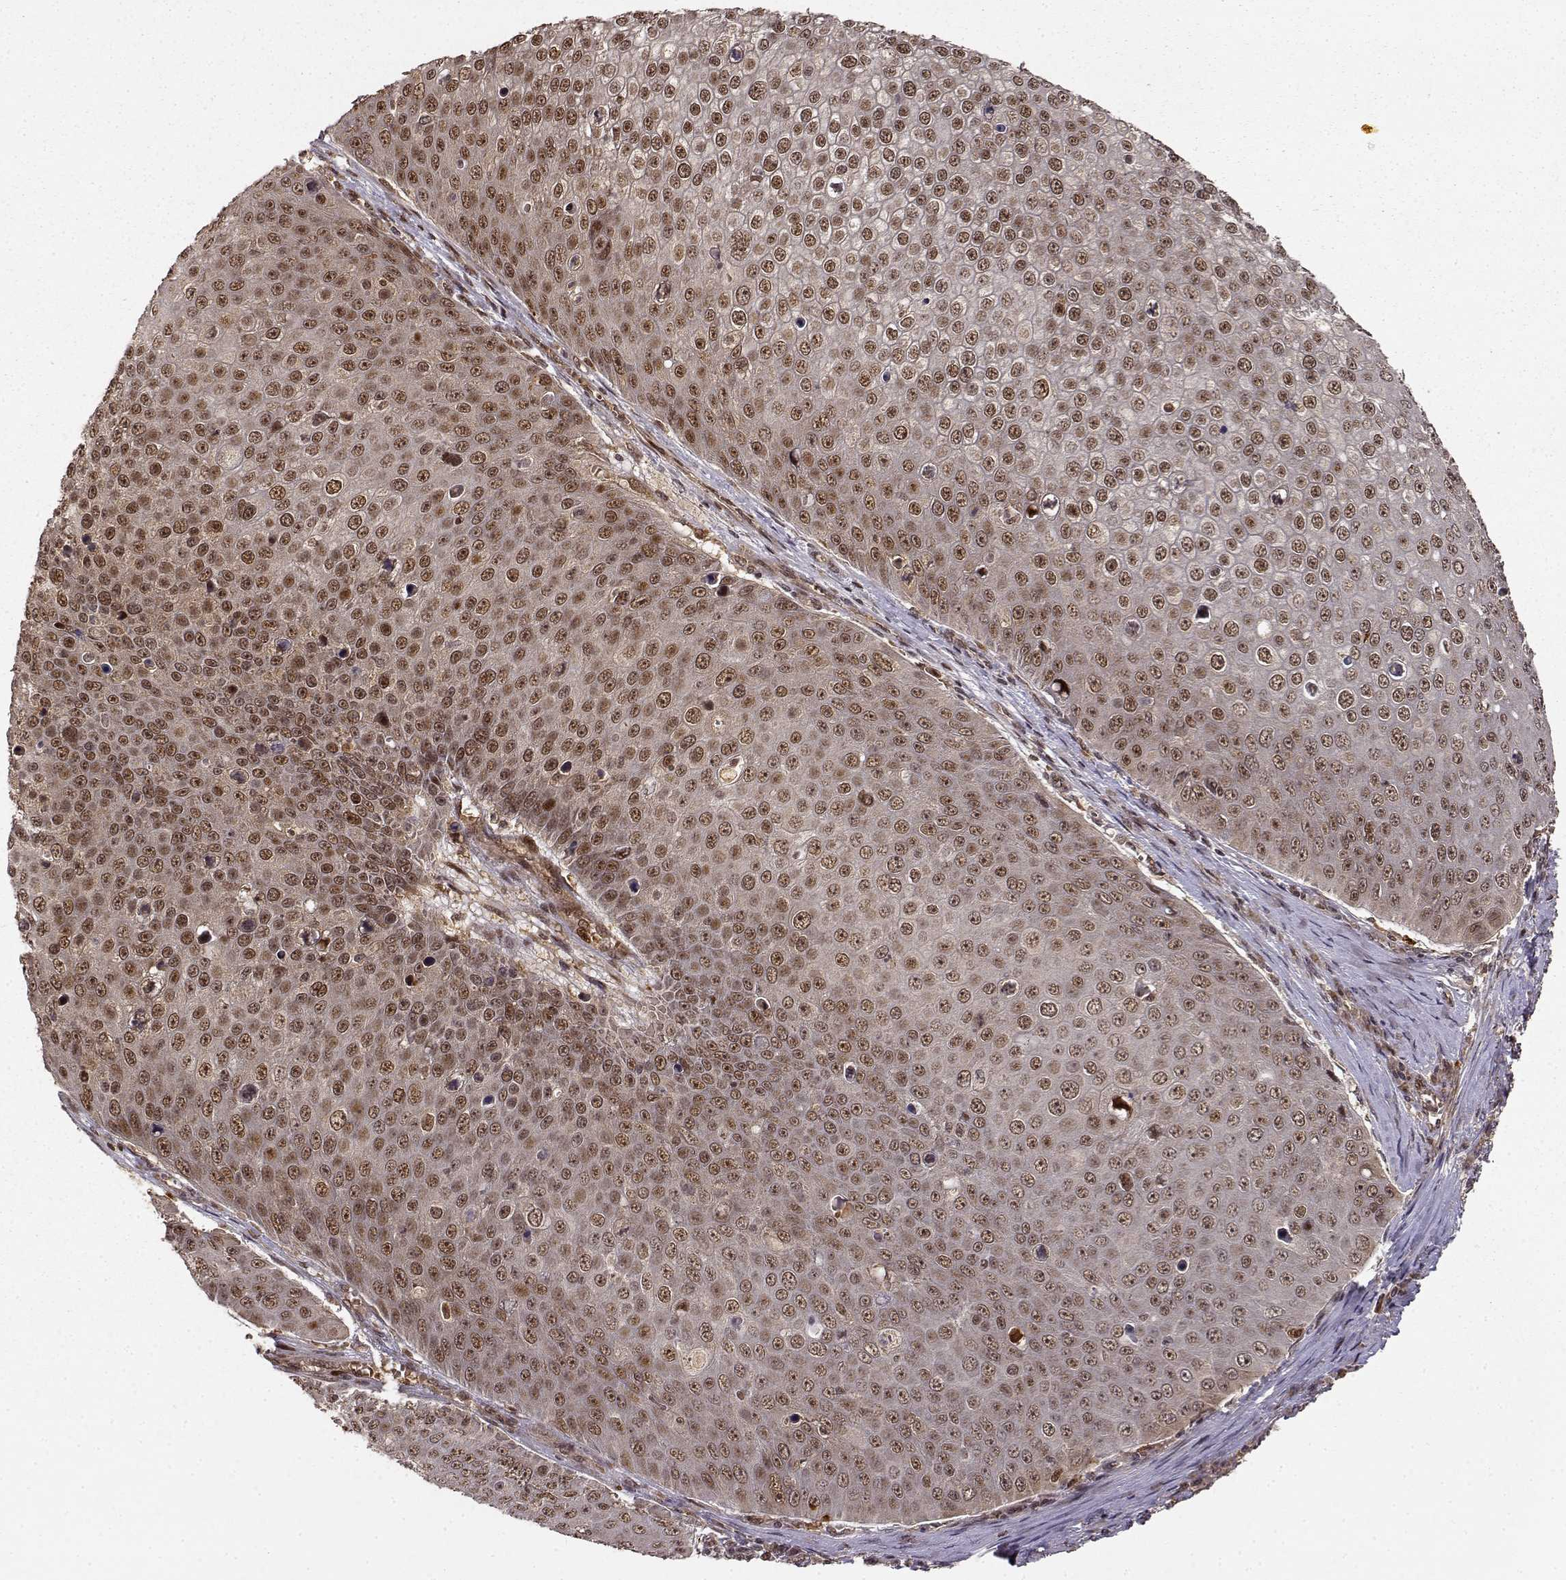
{"staining": {"intensity": "strong", "quantity": ">75%", "location": "nuclear"}, "tissue": "skin cancer", "cell_type": "Tumor cells", "image_type": "cancer", "snomed": [{"axis": "morphology", "description": "Squamous cell carcinoma, NOS"}, {"axis": "topography", "description": "Skin"}], "caption": "This image demonstrates immunohistochemistry (IHC) staining of human skin cancer (squamous cell carcinoma), with high strong nuclear staining in about >75% of tumor cells.", "gene": "MAEA", "patient": {"sex": "male", "age": 71}}